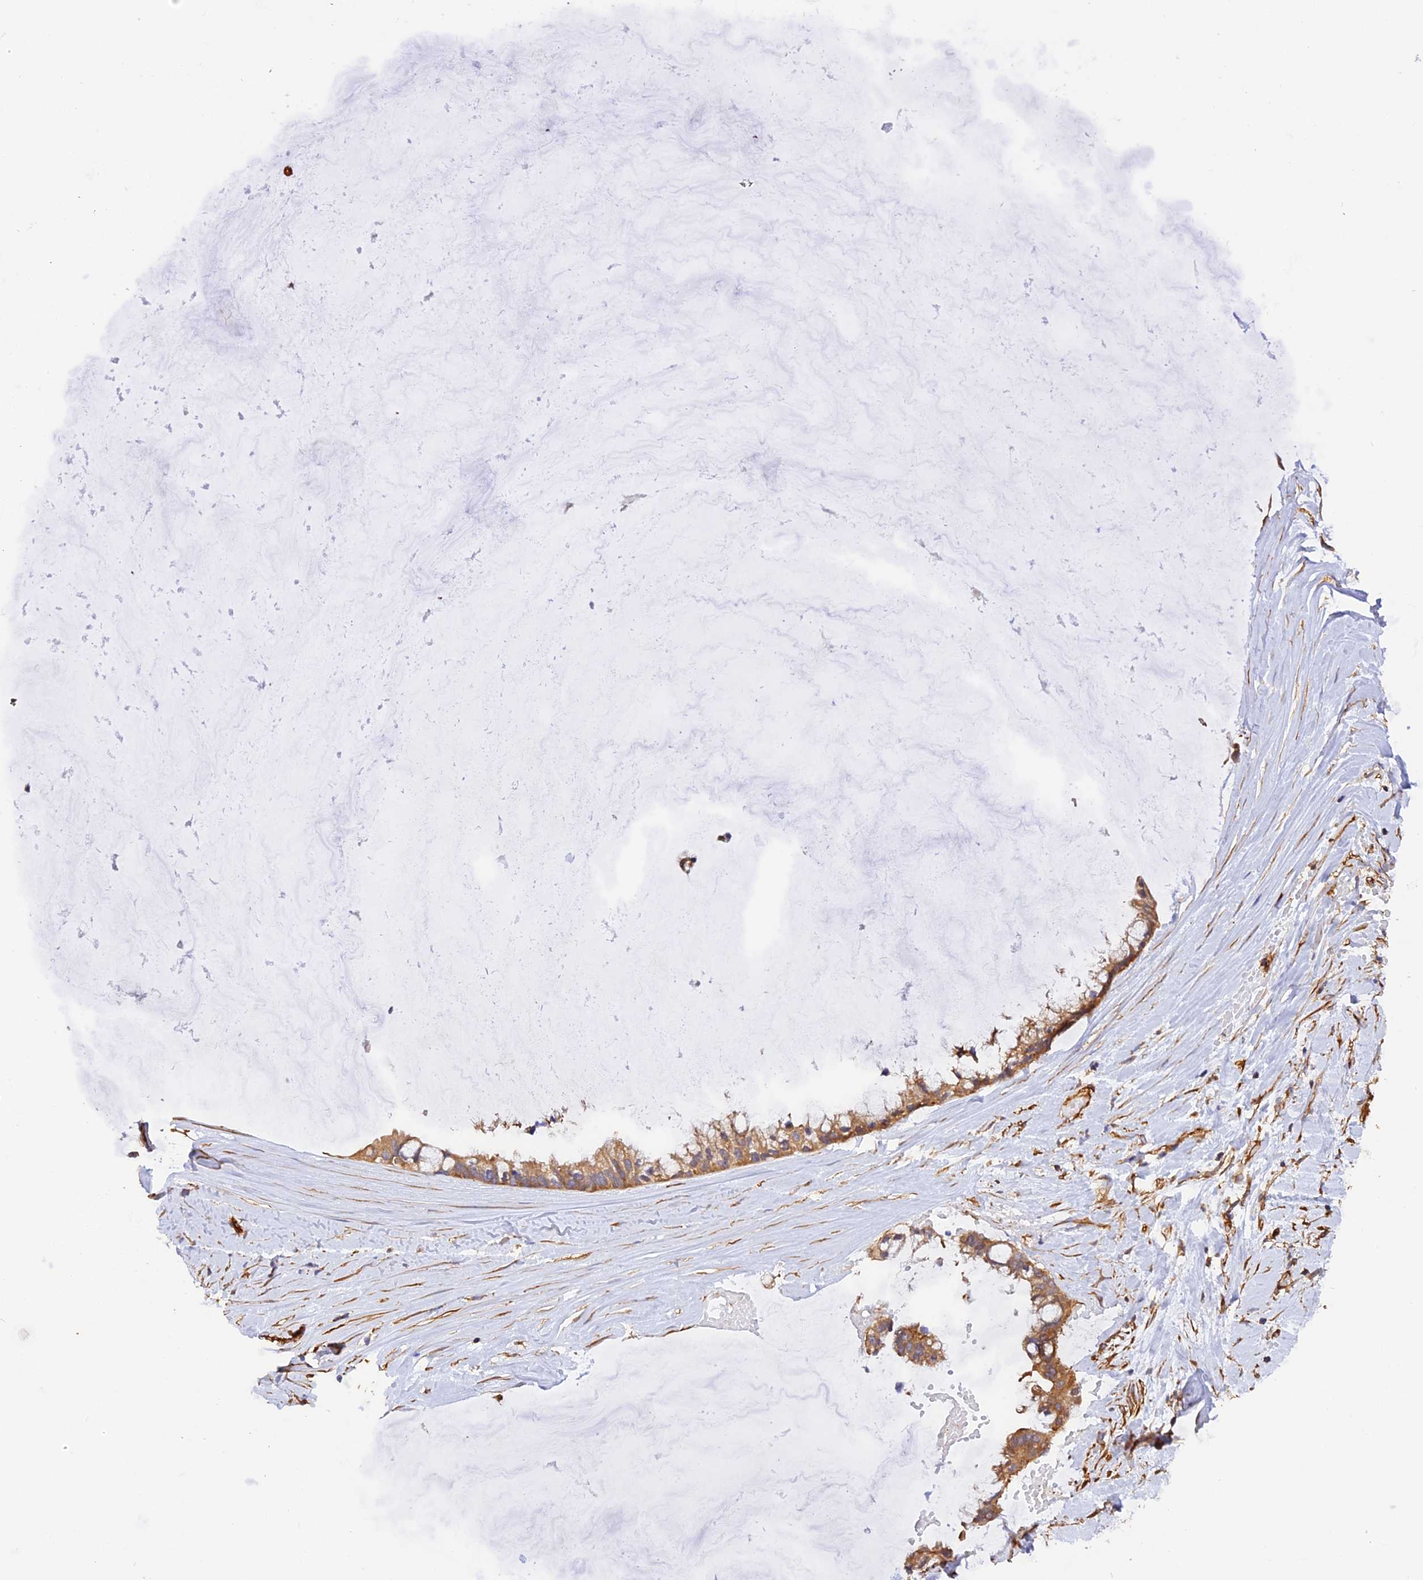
{"staining": {"intensity": "moderate", "quantity": ">75%", "location": "cytoplasmic/membranous"}, "tissue": "ovarian cancer", "cell_type": "Tumor cells", "image_type": "cancer", "snomed": [{"axis": "morphology", "description": "Cystadenocarcinoma, mucinous, NOS"}, {"axis": "topography", "description": "Ovary"}], "caption": "An immunohistochemistry histopathology image of tumor tissue is shown. Protein staining in brown shows moderate cytoplasmic/membranous positivity in mucinous cystadenocarcinoma (ovarian) within tumor cells.", "gene": "C5orf22", "patient": {"sex": "female", "age": 39}}